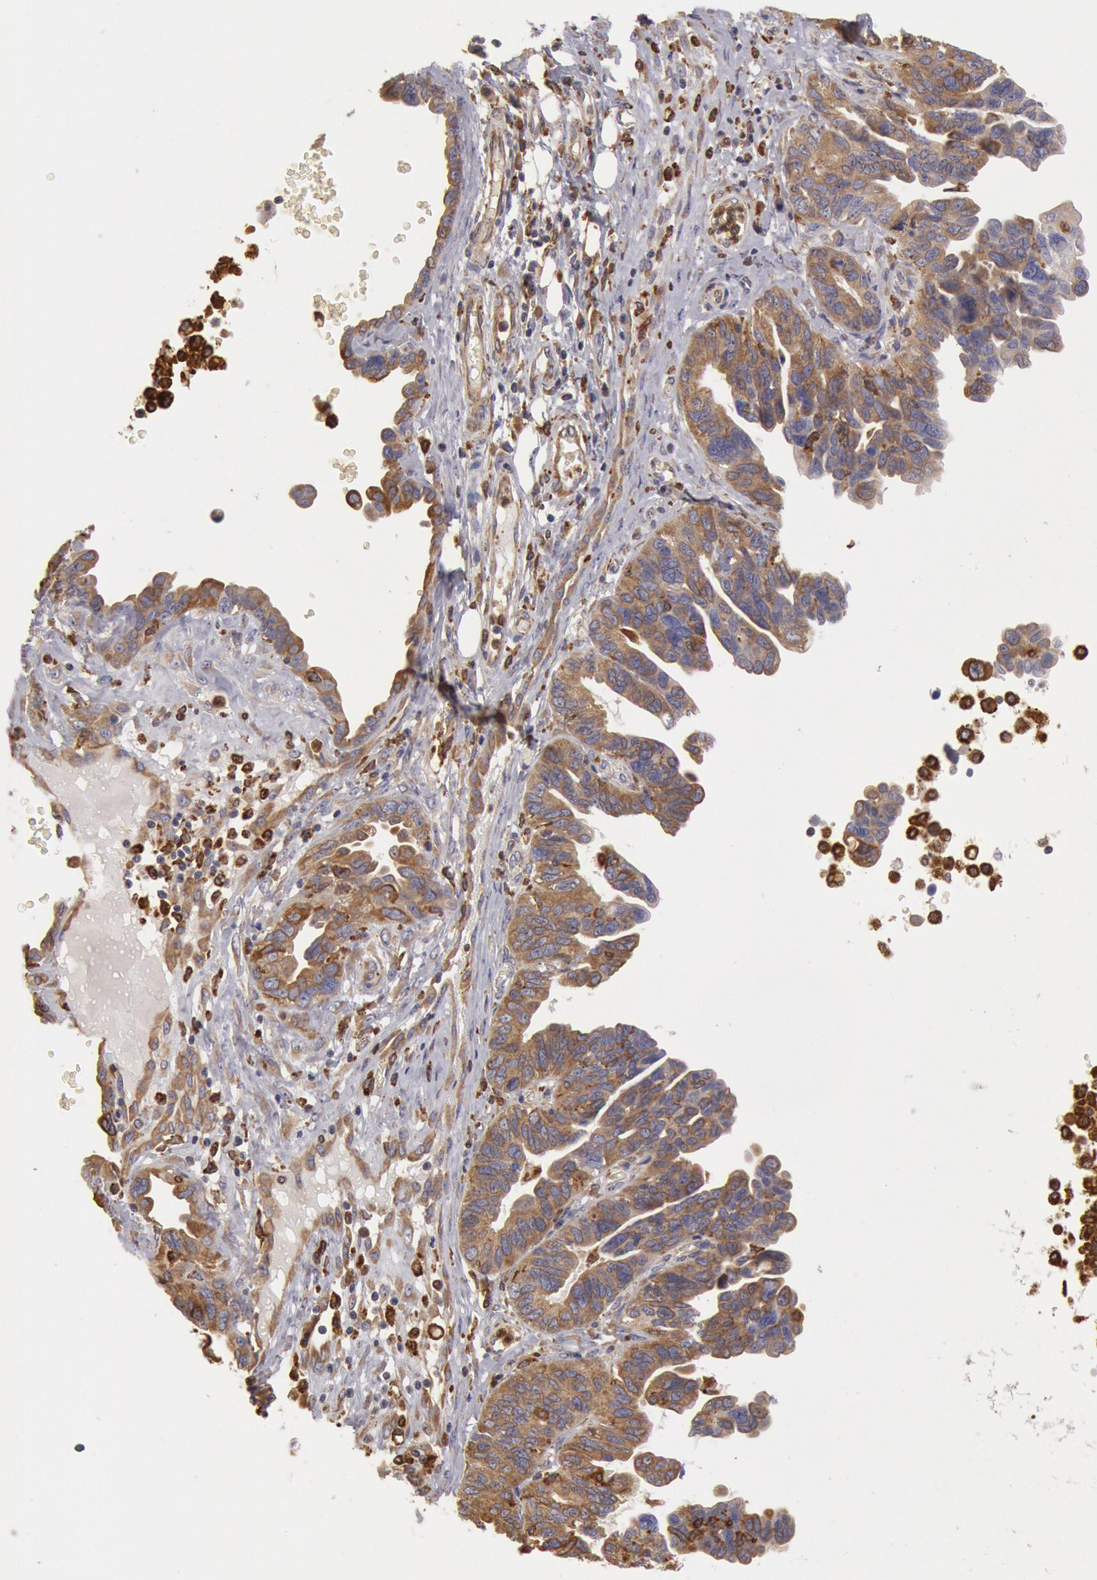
{"staining": {"intensity": "moderate", "quantity": ">75%", "location": "cytoplasmic/membranous"}, "tissue": "ovarian cancer", "cell_type": "Tumor cells", "image_type": "cancer", "snomed": [{"axis": "morphology", "description": "Cystadenocarcinoma, serous, NOS"}, {"axis": "topography", "description": "Ovary"}], "caption": "DAB immunohistochemical staining of ovarian serous cystadenocarcinoma shows moderate cytoplasmic/membranous protein positivity in approximately >75% of tumor cells.", "gene": "ERP44", "patient": {"sex": "female", "age": 64}}